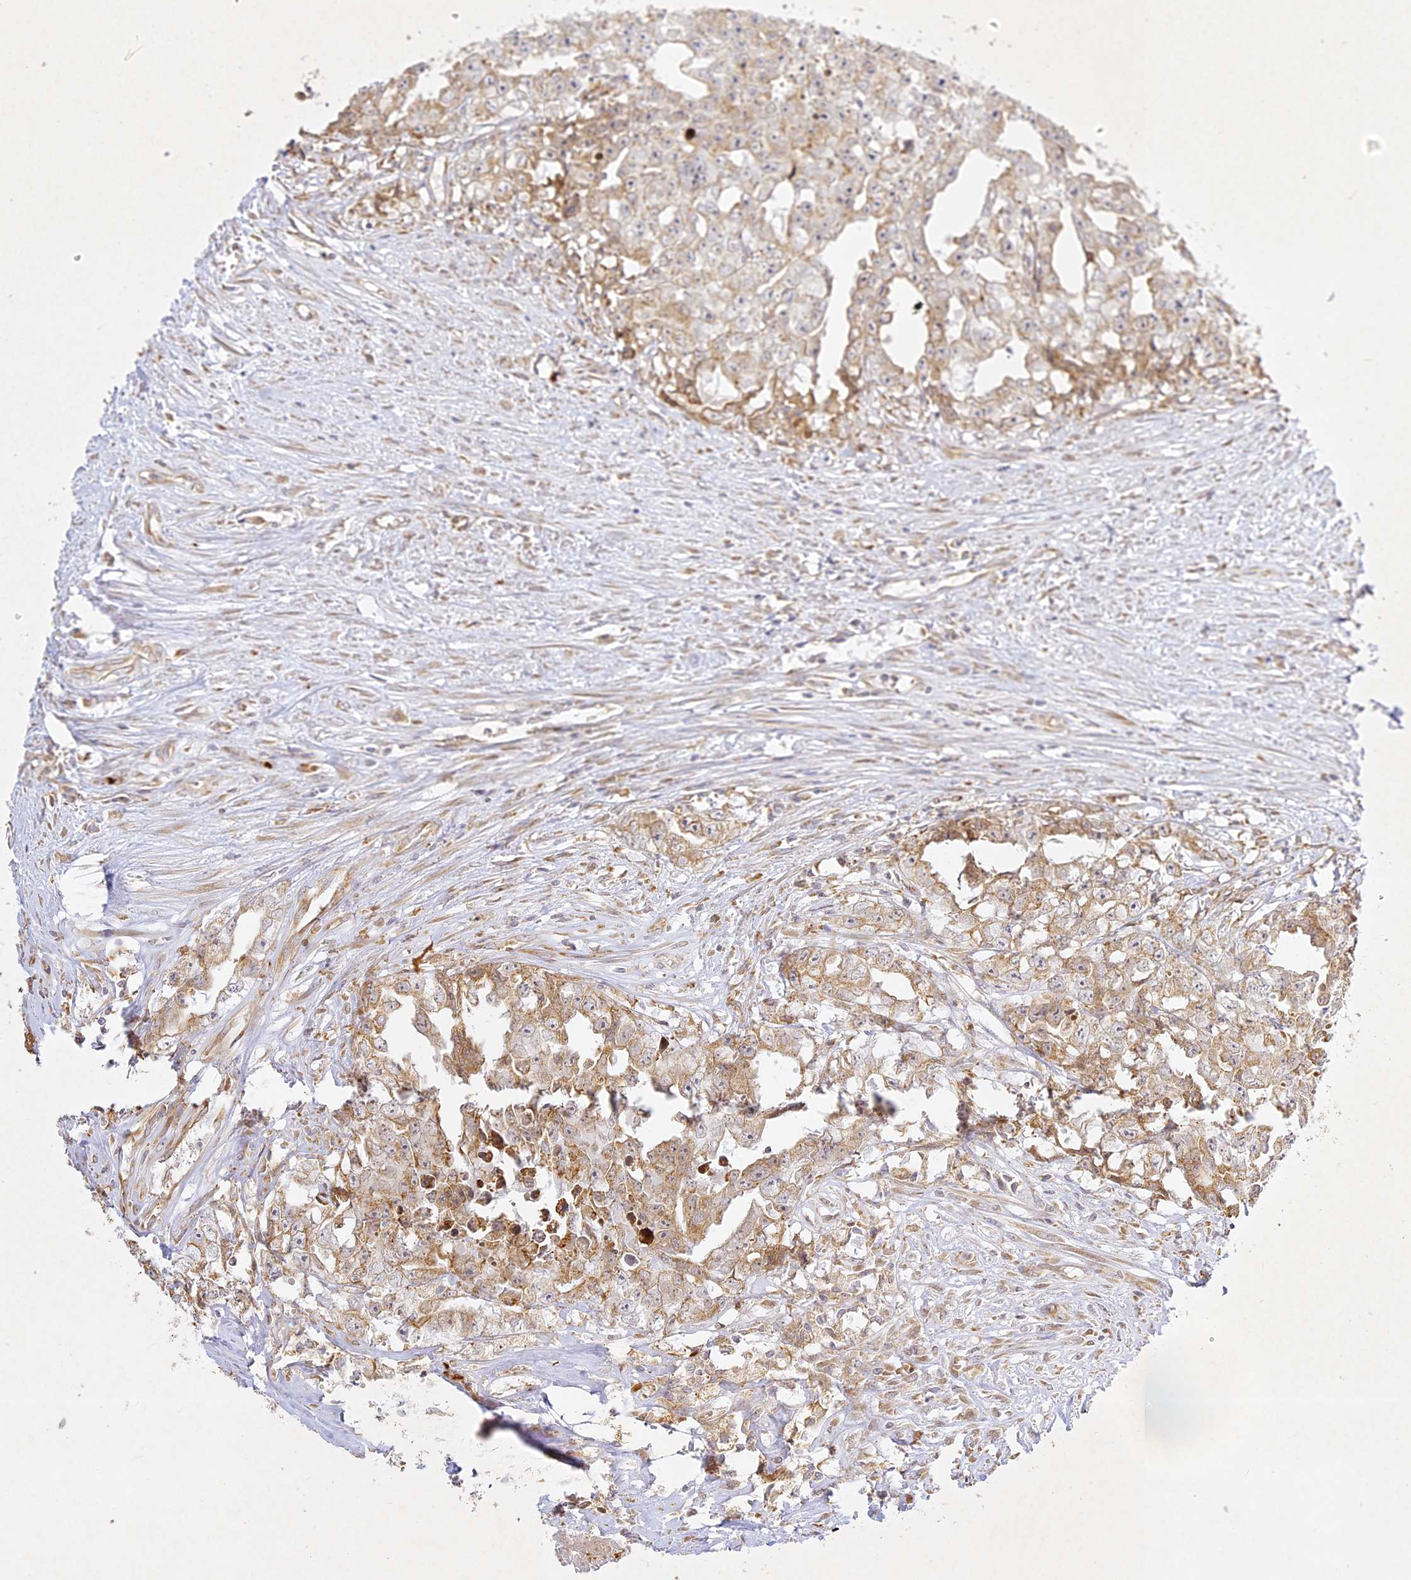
{"staining": {"intensity": "moderate", "quantity": "<25%", "location": "cytoplasmic/membranous"}, "tissue": "testis cancer", "cell_type": "Tumor cells", "image_type": "cancer", "snomed": [{"axis": "morphology", "description": "Seminoma, NOS"}, {"axis": "morphology", "description": "Carcinoma, Embryonal, NOS"}, {"axis": "topography", "description": "Testis"}], "caption": "A brown stain labels moderate cytoplasmic/membranous staining of a protein in human testis cancer tumor cells.", "gene": "SLC30A5", "patient": {"sex": "male", "age": 43}}